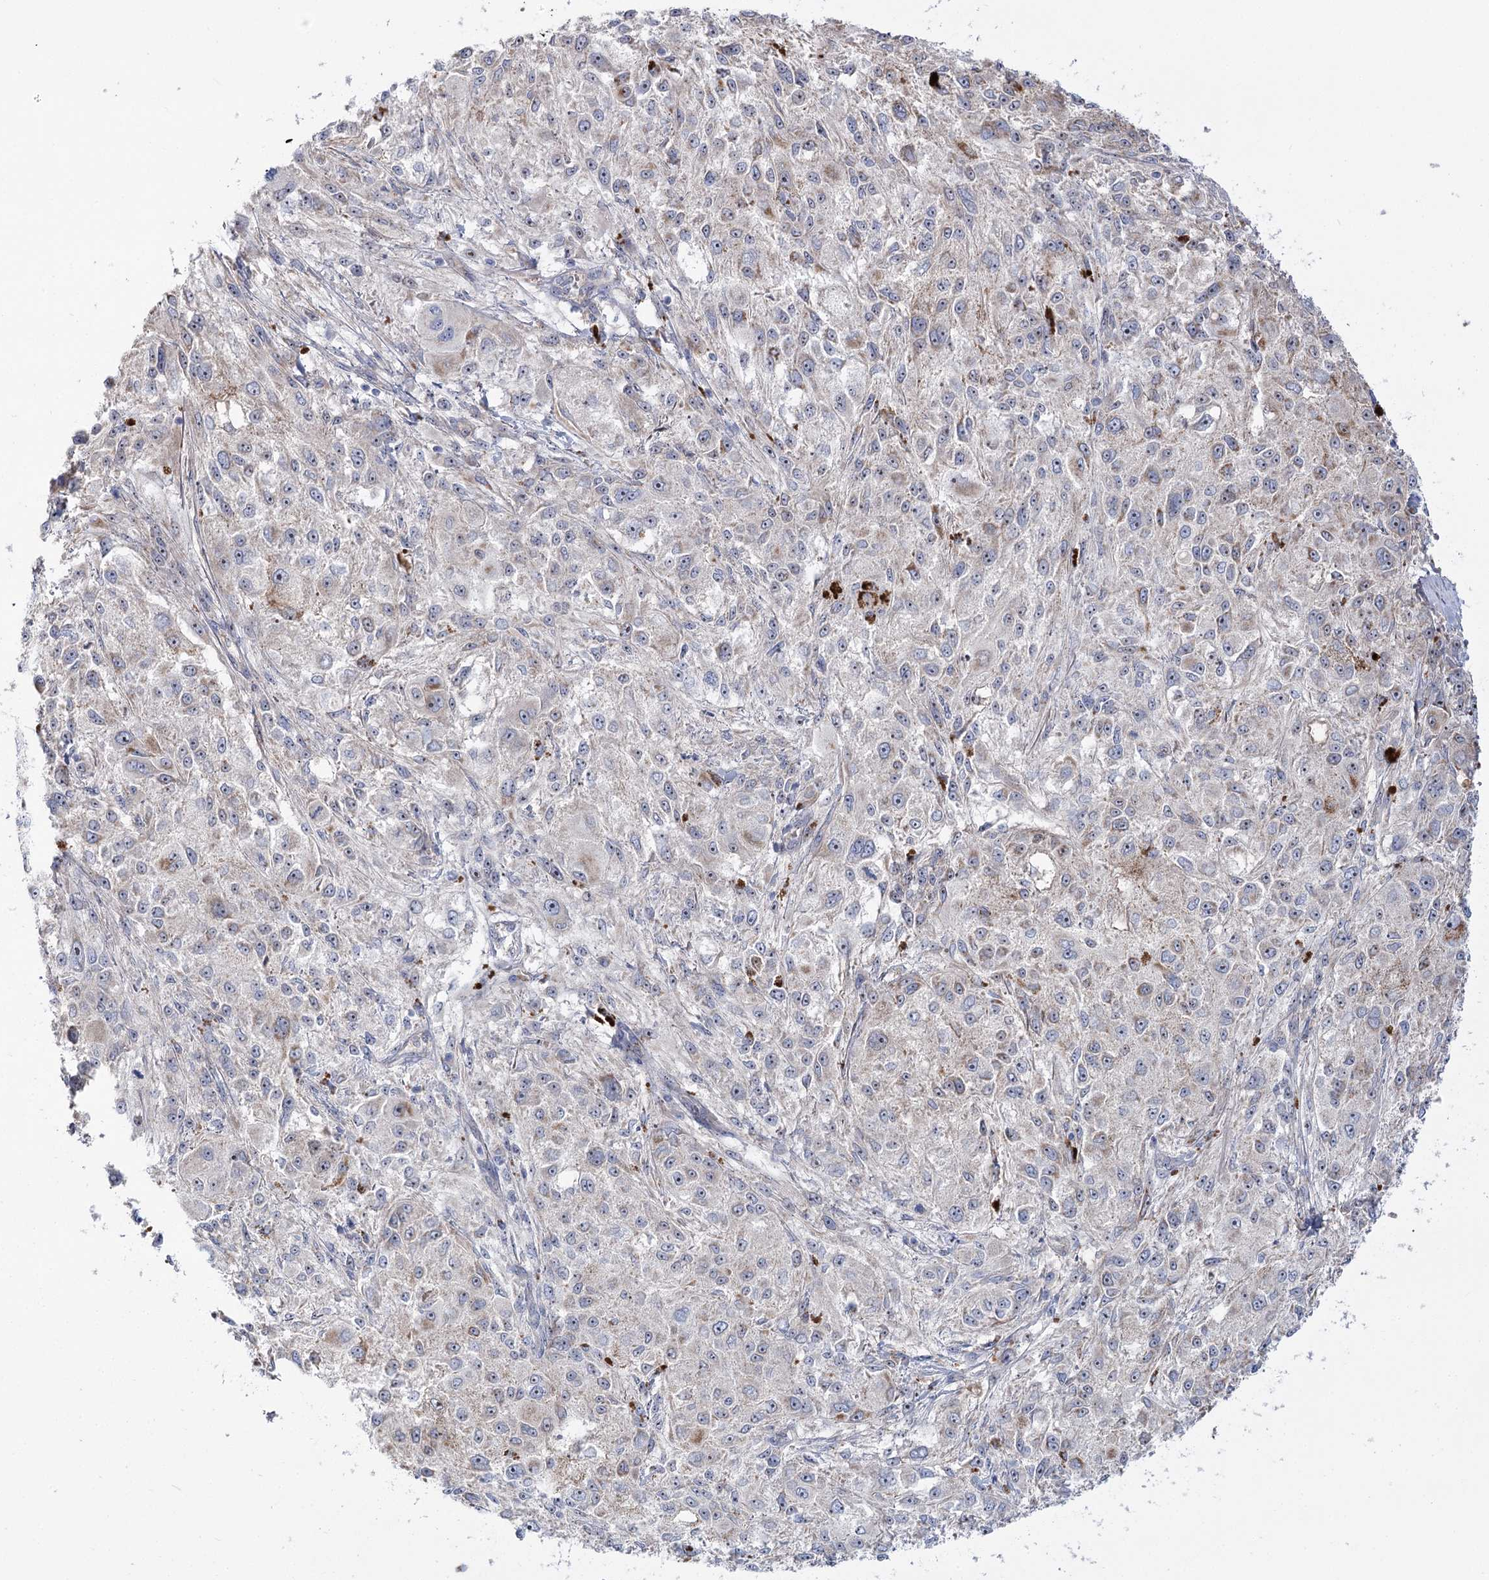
{"staining": {"intensity": "weak", "quantity": "<25%", "location": "cytoplasmic/membranous,nuclear"}, "tissue": "melanoma", "cell_type": "Tumor cells", "image_type": "cancer", "snomed": [{"axis": "morphology", "description": "Necrosis, NOS"}, {"axis": "morphology", "description": "Malignant melanoma, NOS"}, {"axis": "topography", "description": "Skin"}], "caption": "Human malignant melanoma stained for a protein using IHC displays no staining in tumor cells.", "gene": "SUOX", "patient": {"sex": "female", "age": 87}}